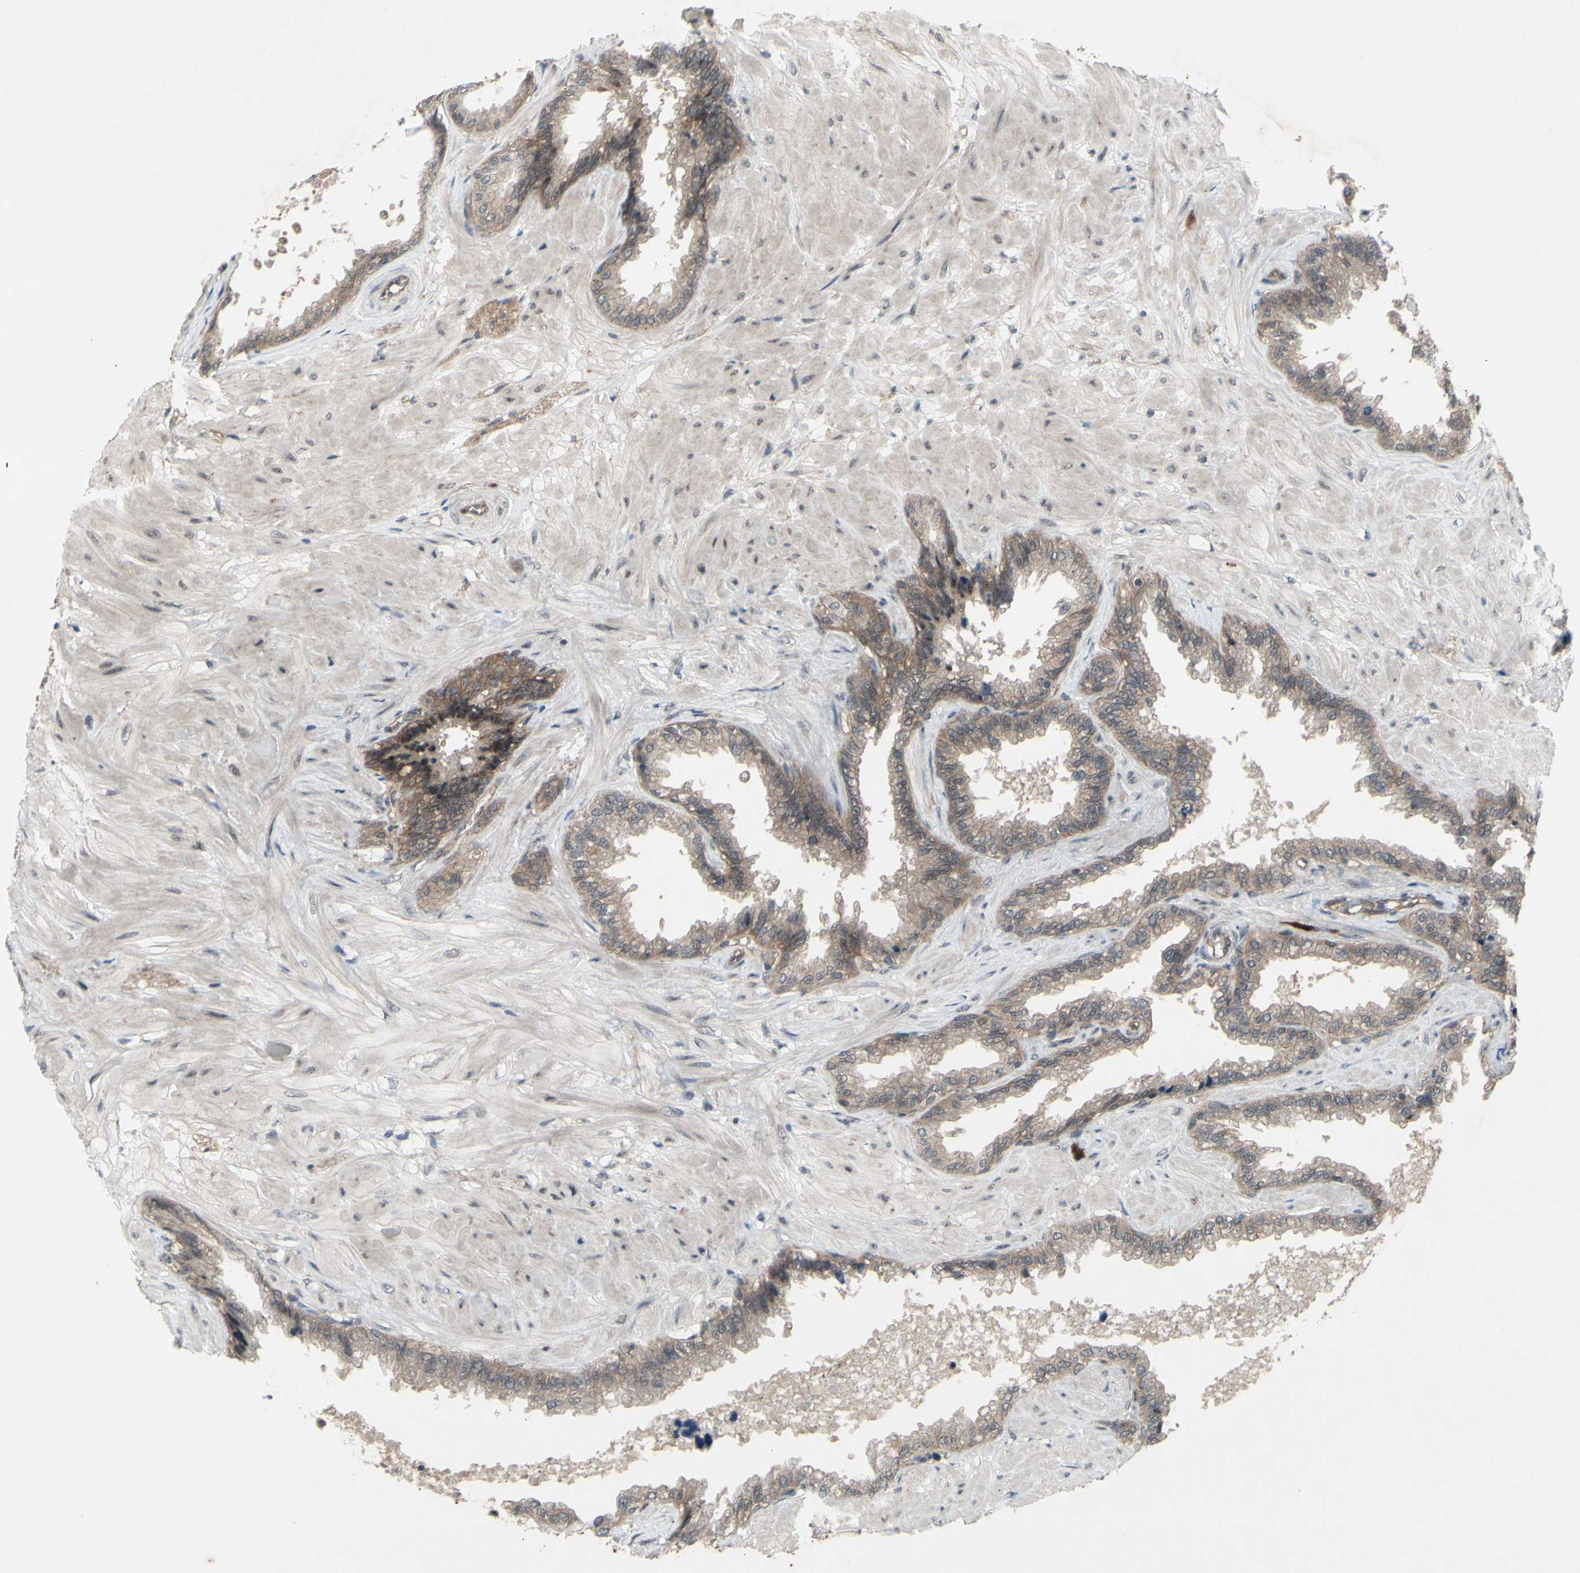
{"staining": {"intensity": "weak", "quantity": ">75%", "location": "cytoplasmic/membranous"}, "tissue": "seminal vesicle", "cell_type": "Glandular cells", "image_type": "normal", "snomed": [{"axis": "morphology", "description": "Normal tissue, NOS"}, {"axis": "topography", "description": "Seminal veicle"}], "caption": "Immunohistochemistry (IHC) staining of unremarkable seminal vesicle, which displays low levels of weak cytoplasmic/membranous positivity in approximately >75% of glandular cells indicating weak cytoplasmic/membranous protein positivity. The staining was performed using DAB (3,3'-diaminobenzidine) (brown) for protein detection and nuclei were counterstained in hematoxylin (blue).", "gene": "TRDMT1", "patient": {"sex": "male", "age": 46}}